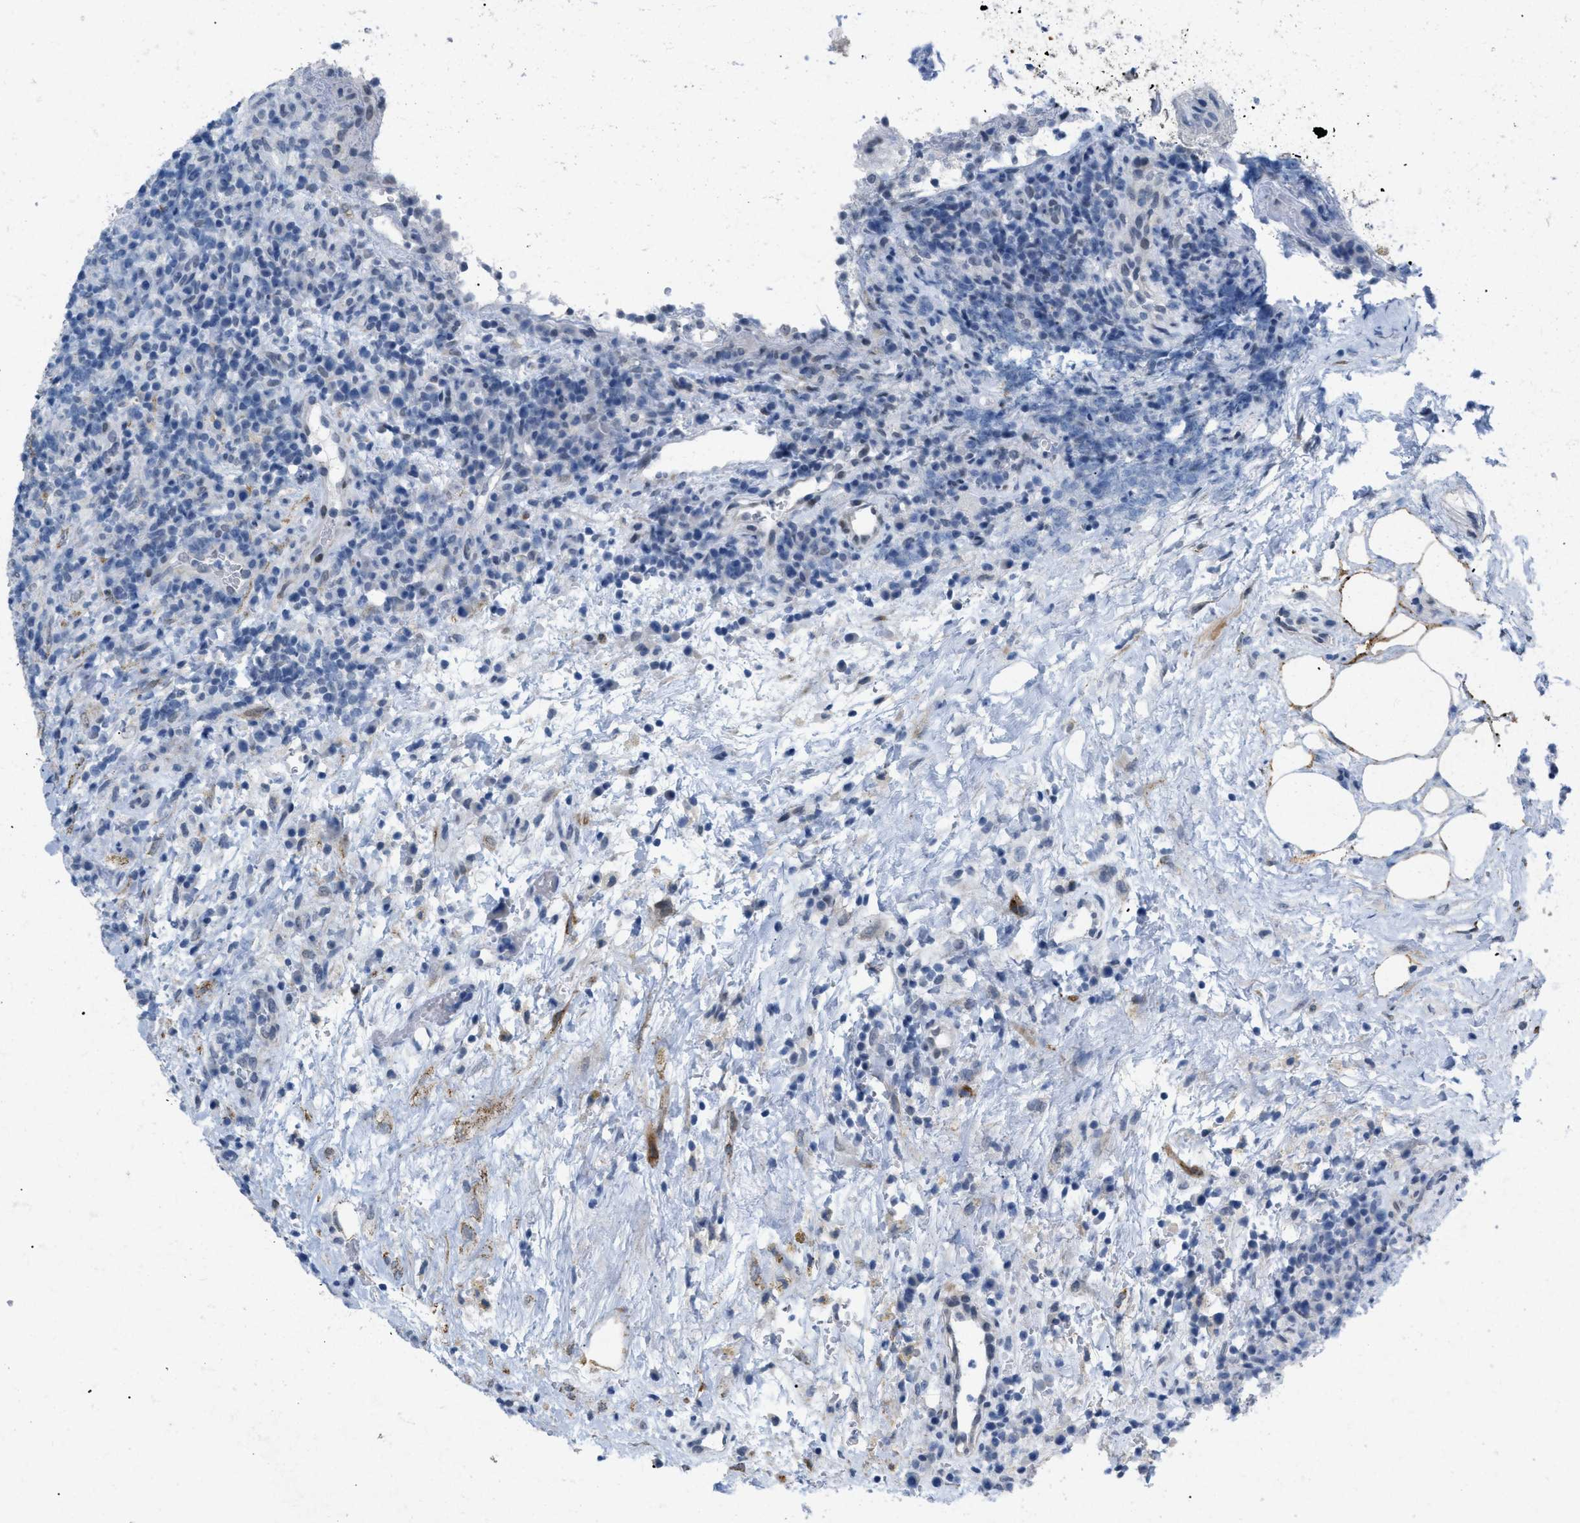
{"staining": {"intensity": "negative", "quantity": "none", "location": "none"}, "tissue": "lymphoma", "cell_type": "Tumor cells", "image_type": "cancer", "snomed": [{"axis": "morphology", "description": "Malignant lymphoma, non-Hodgkin's type, High grade"}, {"axis": "topography", "description": "Lymph node"}], "caption": "Immunohistochemical staining of human lymphoma exhibits no significant expression in tumor cells.", "gene": "TASOR", "patient": {"sex": "female", "age": 76}}